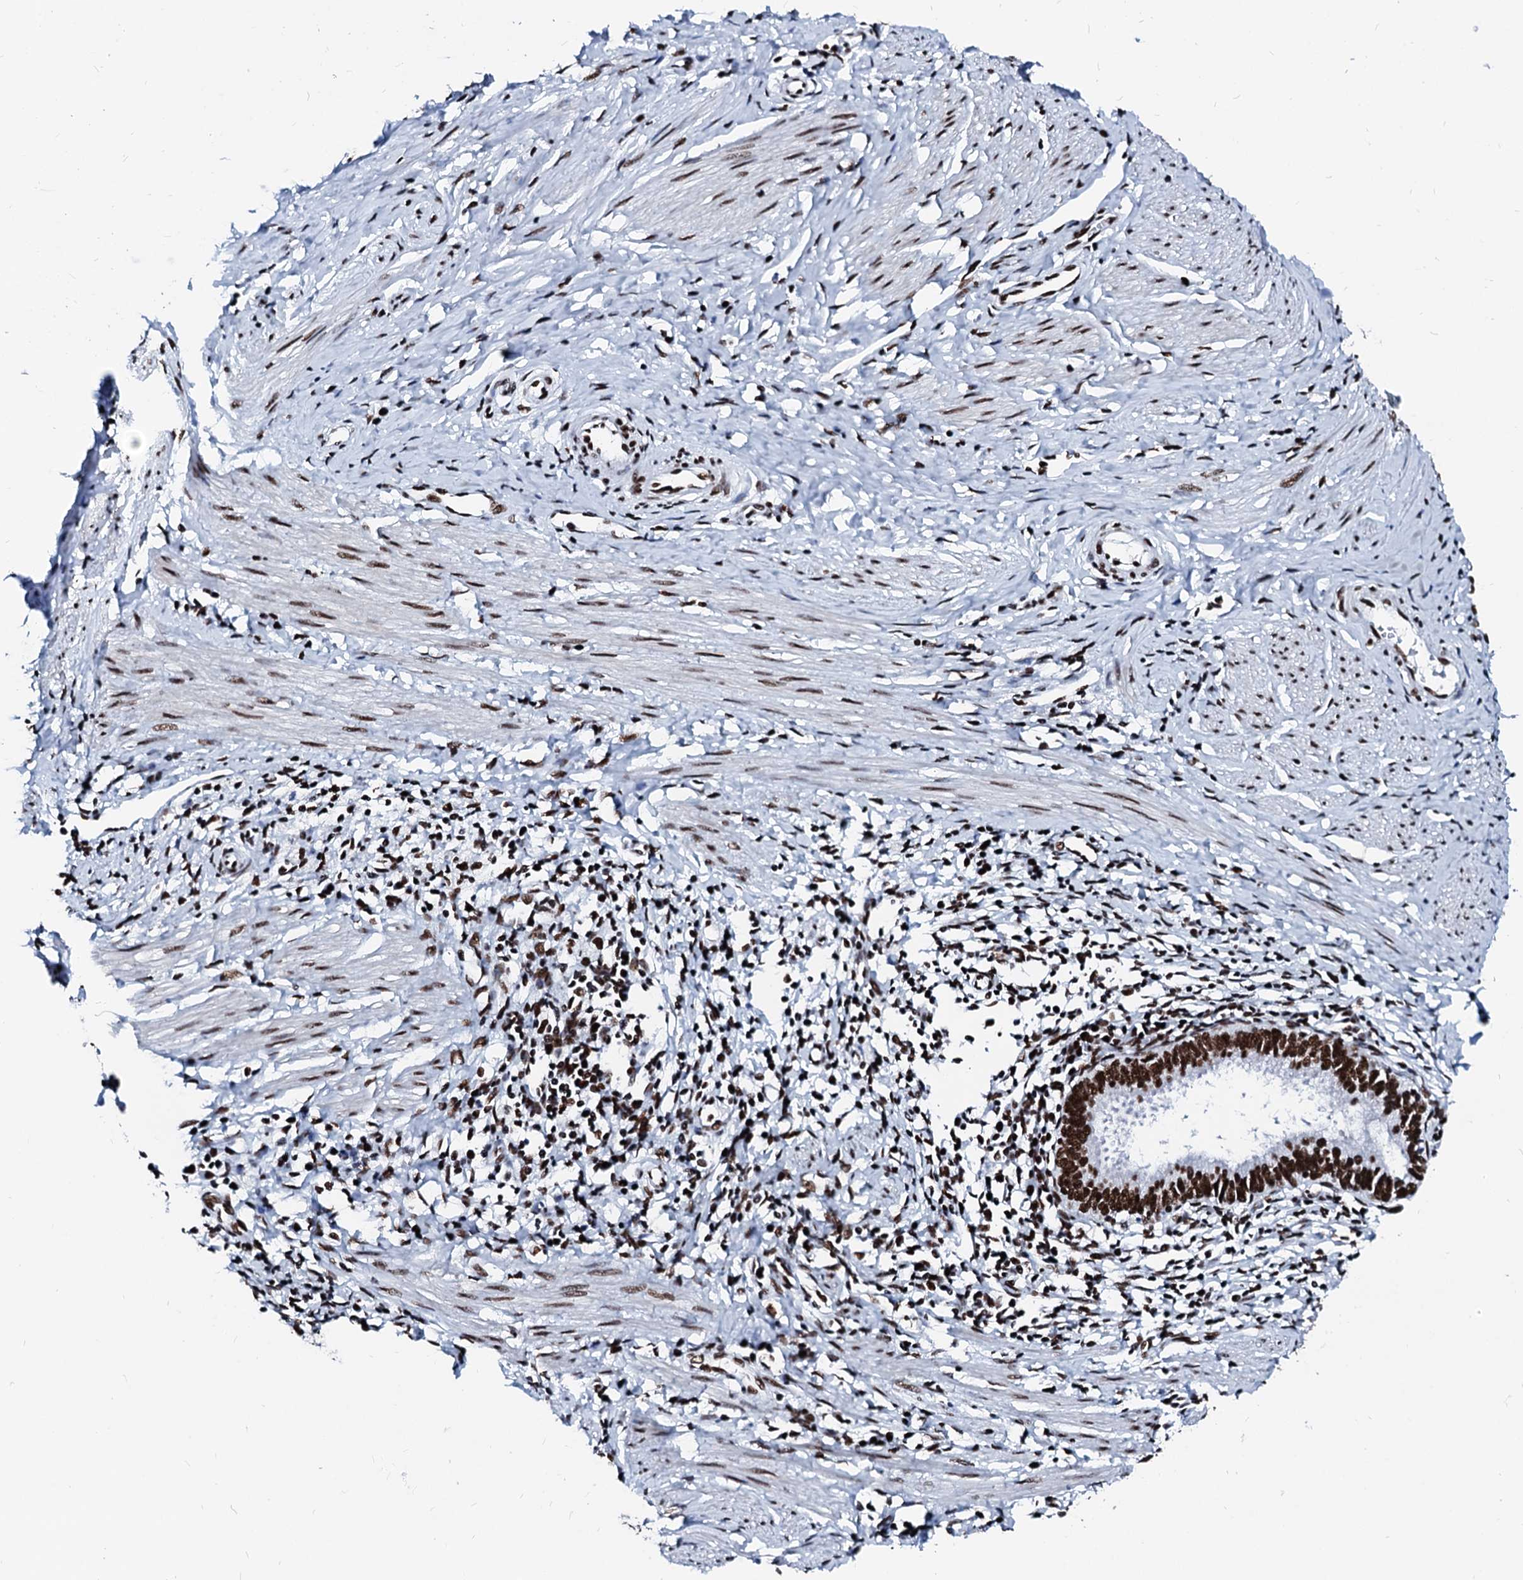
{"staining": {"intensity": "strong", "quantity": ">75%", "location": "nuclear"}, "tissue": "cervical cancer", "cell_type": "Tumor cells", "image_type": "cancer", "snomed": [{"axis": "morphology", "description": "Adenocarcinoma, NOS"}, {"axis": "topography", "description": "Cervix"}], "caption": "Cervical cancer (adenocarcinoma) stained for a protein (brown) shows strong nuclear positive expression in approximately >75% of tumor cells.", "gene": "RALY", "patient": {"sex": "female", "age": 36}}